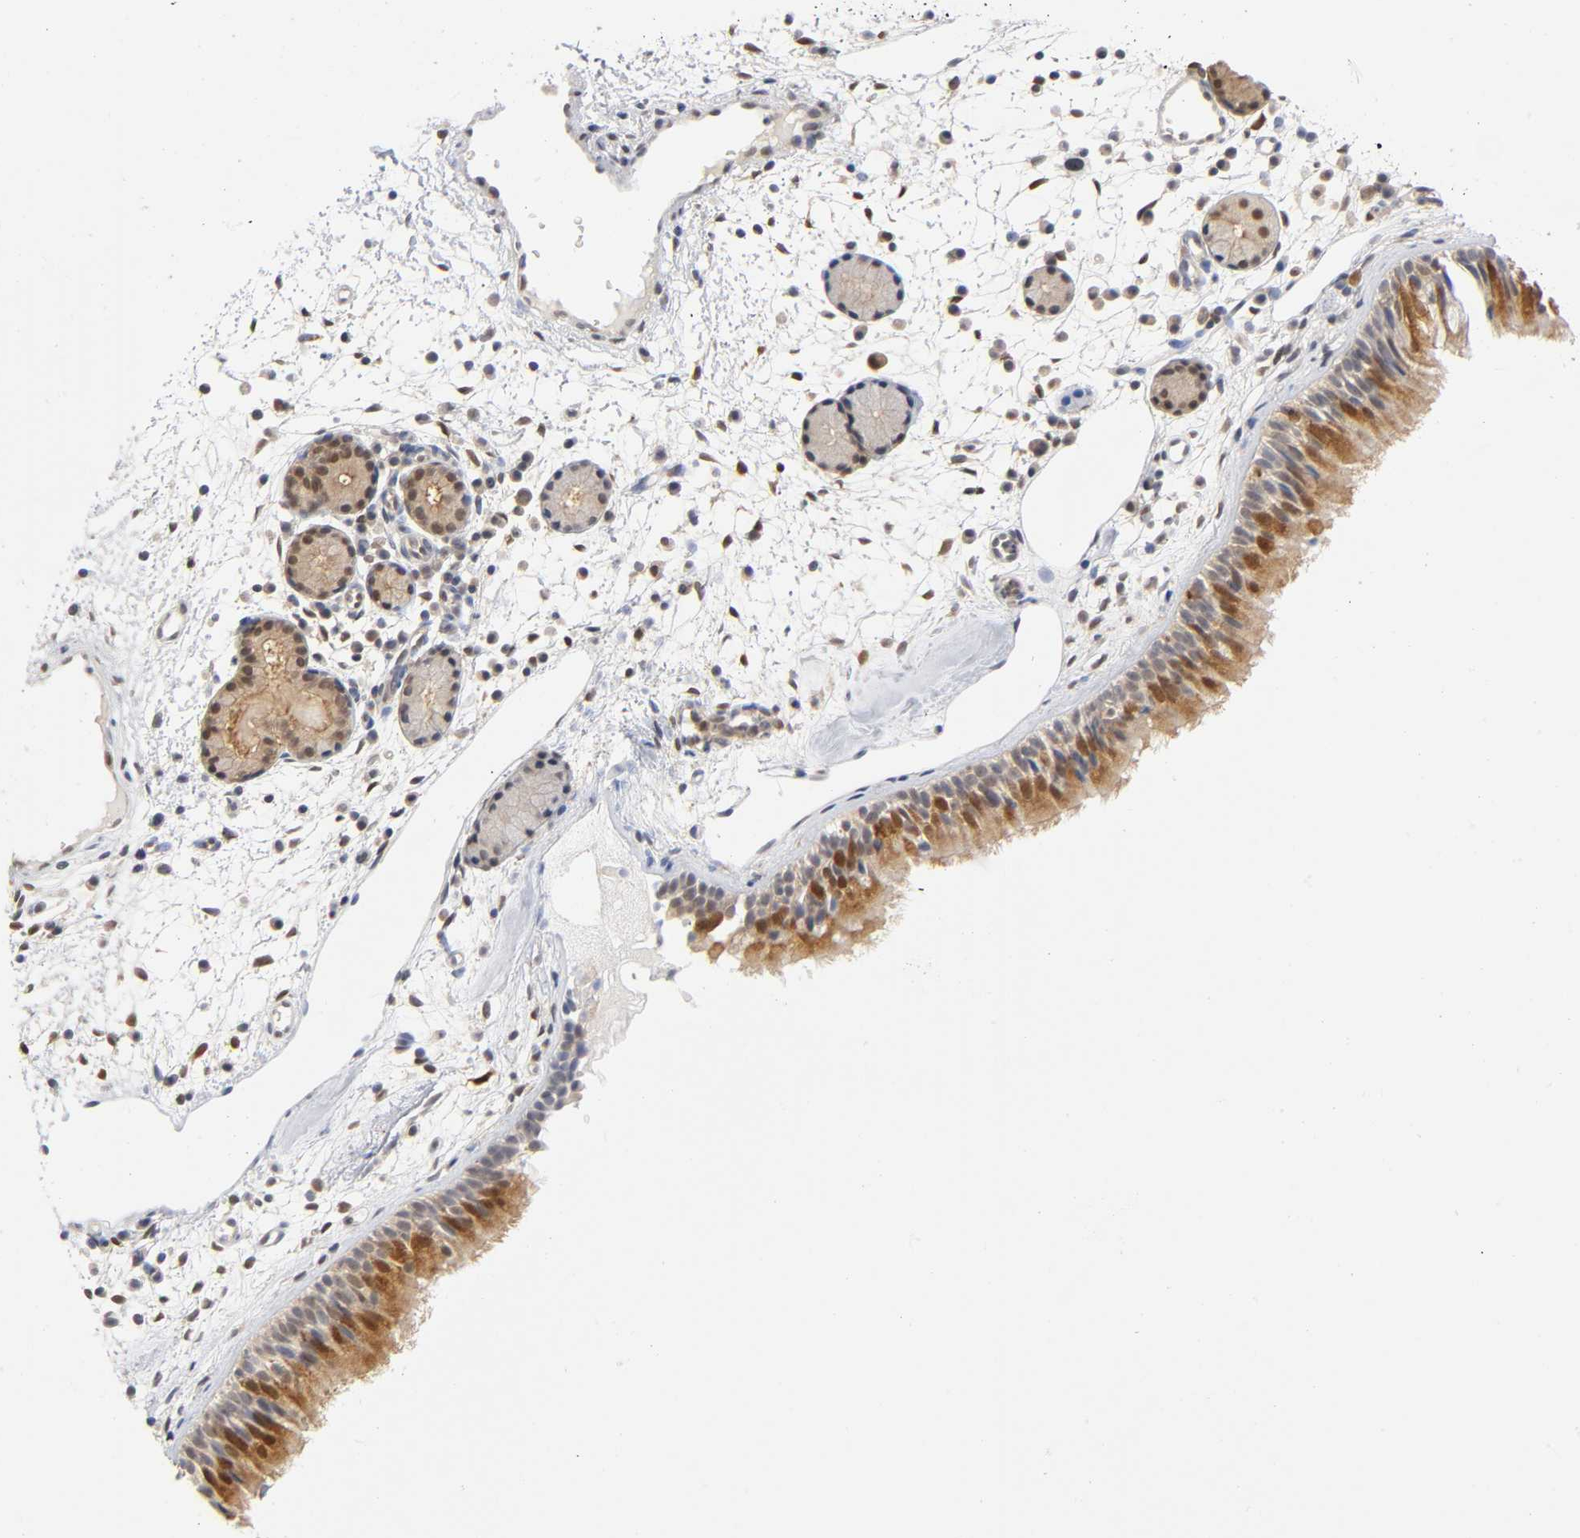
{"staining": {"intensity": "moderate", "quantity": "25%-75%", "location": "cytoplasmic/membranous"}, "tissue": "nasopharynx", "cell_type": "Respiratory epithelial cells", "image_type": "normal", "snomed": [{"axis": "morphology", "description": "Normal tissue, NOS"}, {"axis": "morphology", "description": "Inflammation, NOS"}, {"axis": "topography", "description": "Nasopharynx"}], "caption": "Protein expression analysis of normal human nasopharynx reveals moderate cytoplasmic/membranous positivity in approximately 25%-75% of respiratory epithelial cells. The staining was performed using DAB, with brown indicating positive protein expression. Nuclei are stained blue with hematoxylin.", "gene": "DFFB", "patient": {"sex": "female", "age": 55}}